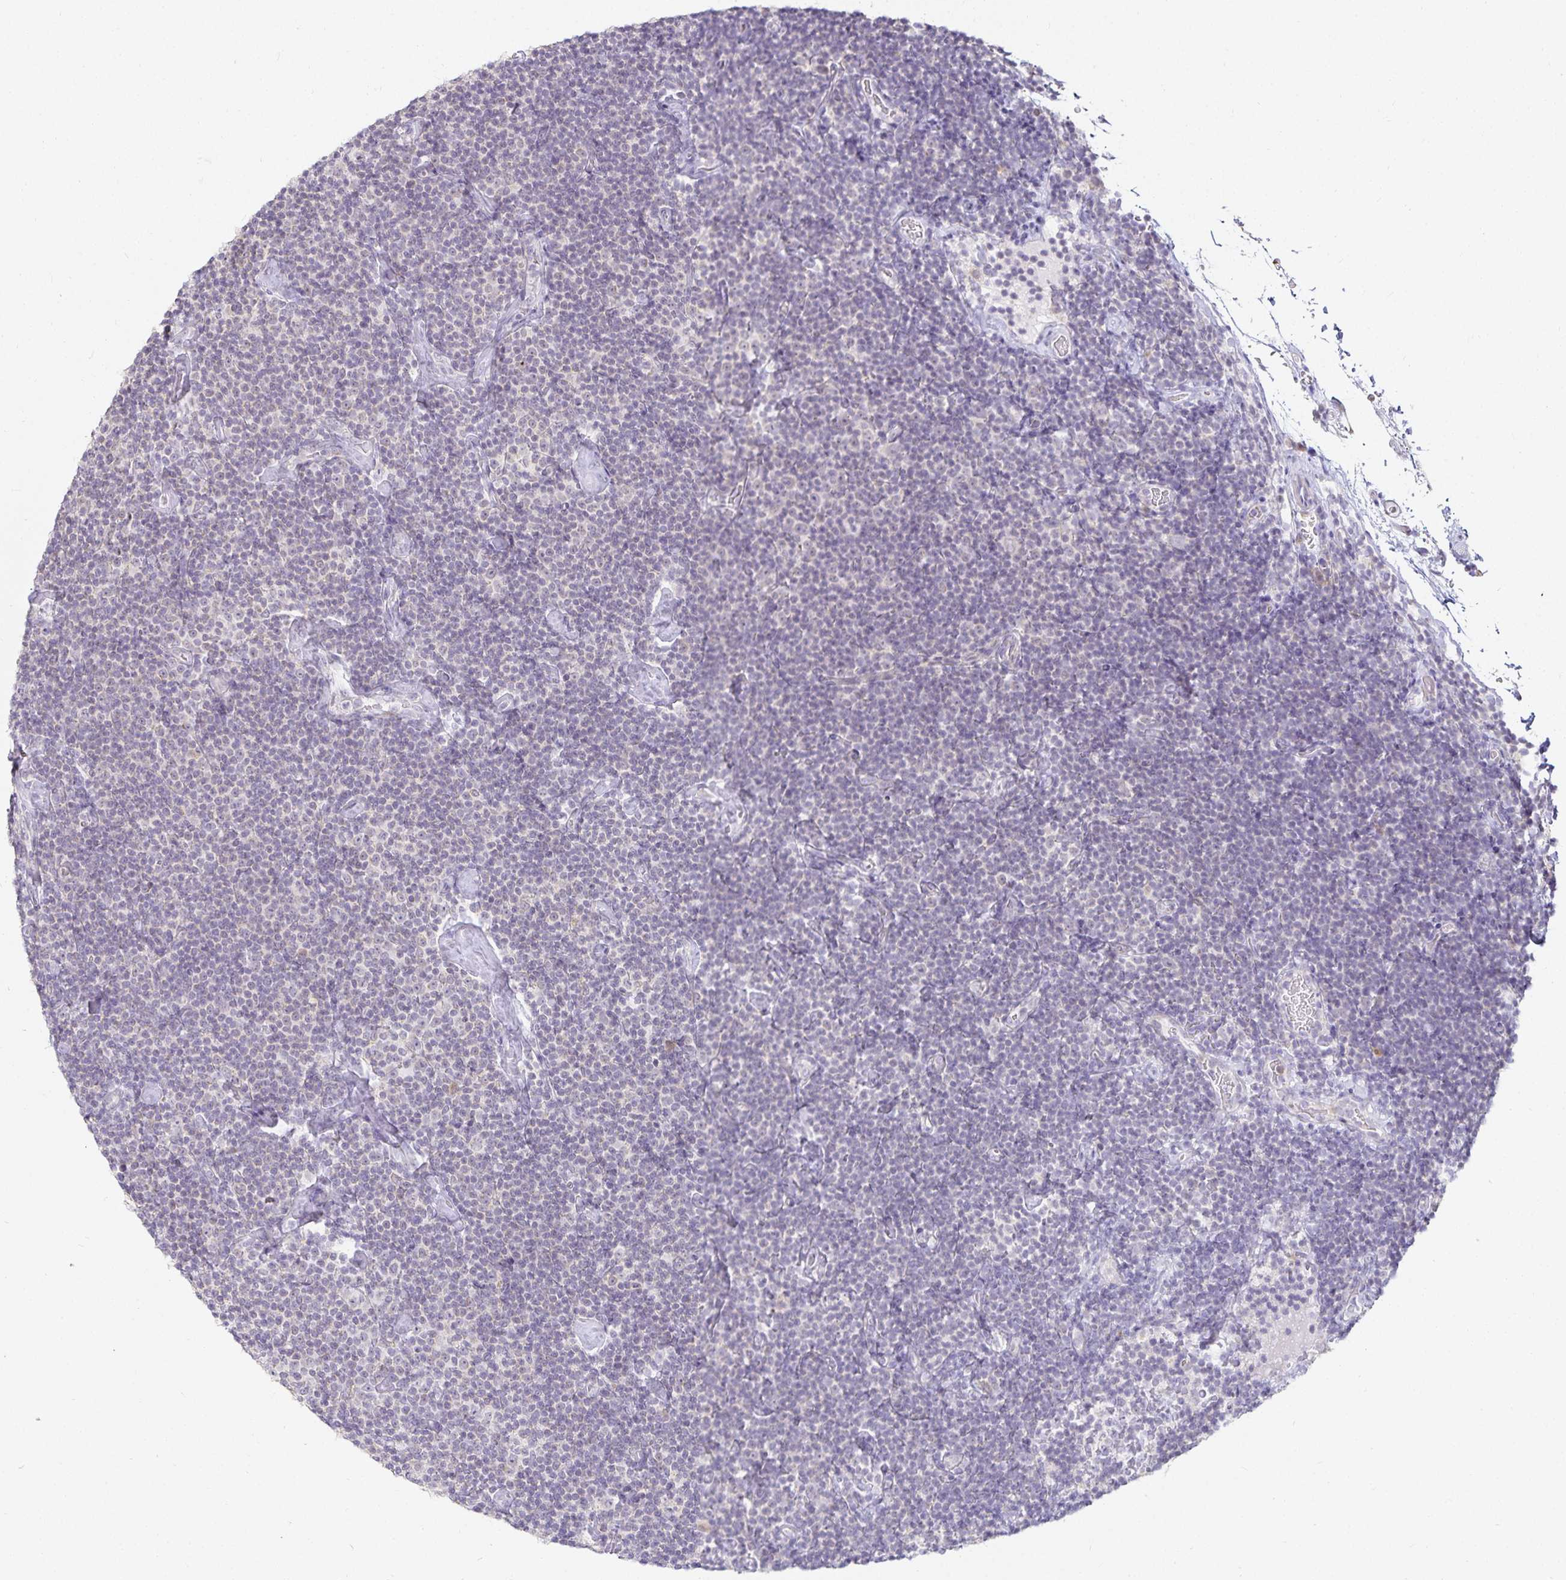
{"staining": {"intensity": "negative", "quantity": "none", "location": "none"}, "tissue": "lymphoma", "cell_type": "Tumor cells", "image_type": "cancer", "snomed": [{"axis": "morphology", "description": "Malignant lymphoma, non-Hodgkin's type, Low grade"}, {"axis": "topography", "description": "Lymph node"}], "caption": "DAB immunohistochemical staining of human lymphoma demonstrates no significant positivity in tumor cells. Brightfield microscopy of immunohistochemistry stained with DAB (3,3'-diaminobenzidine) (brown) and hematoxylin (blue), captured at high magnification.", "gene": "GP2", "patient": {"sex": "male", "age": 81}}